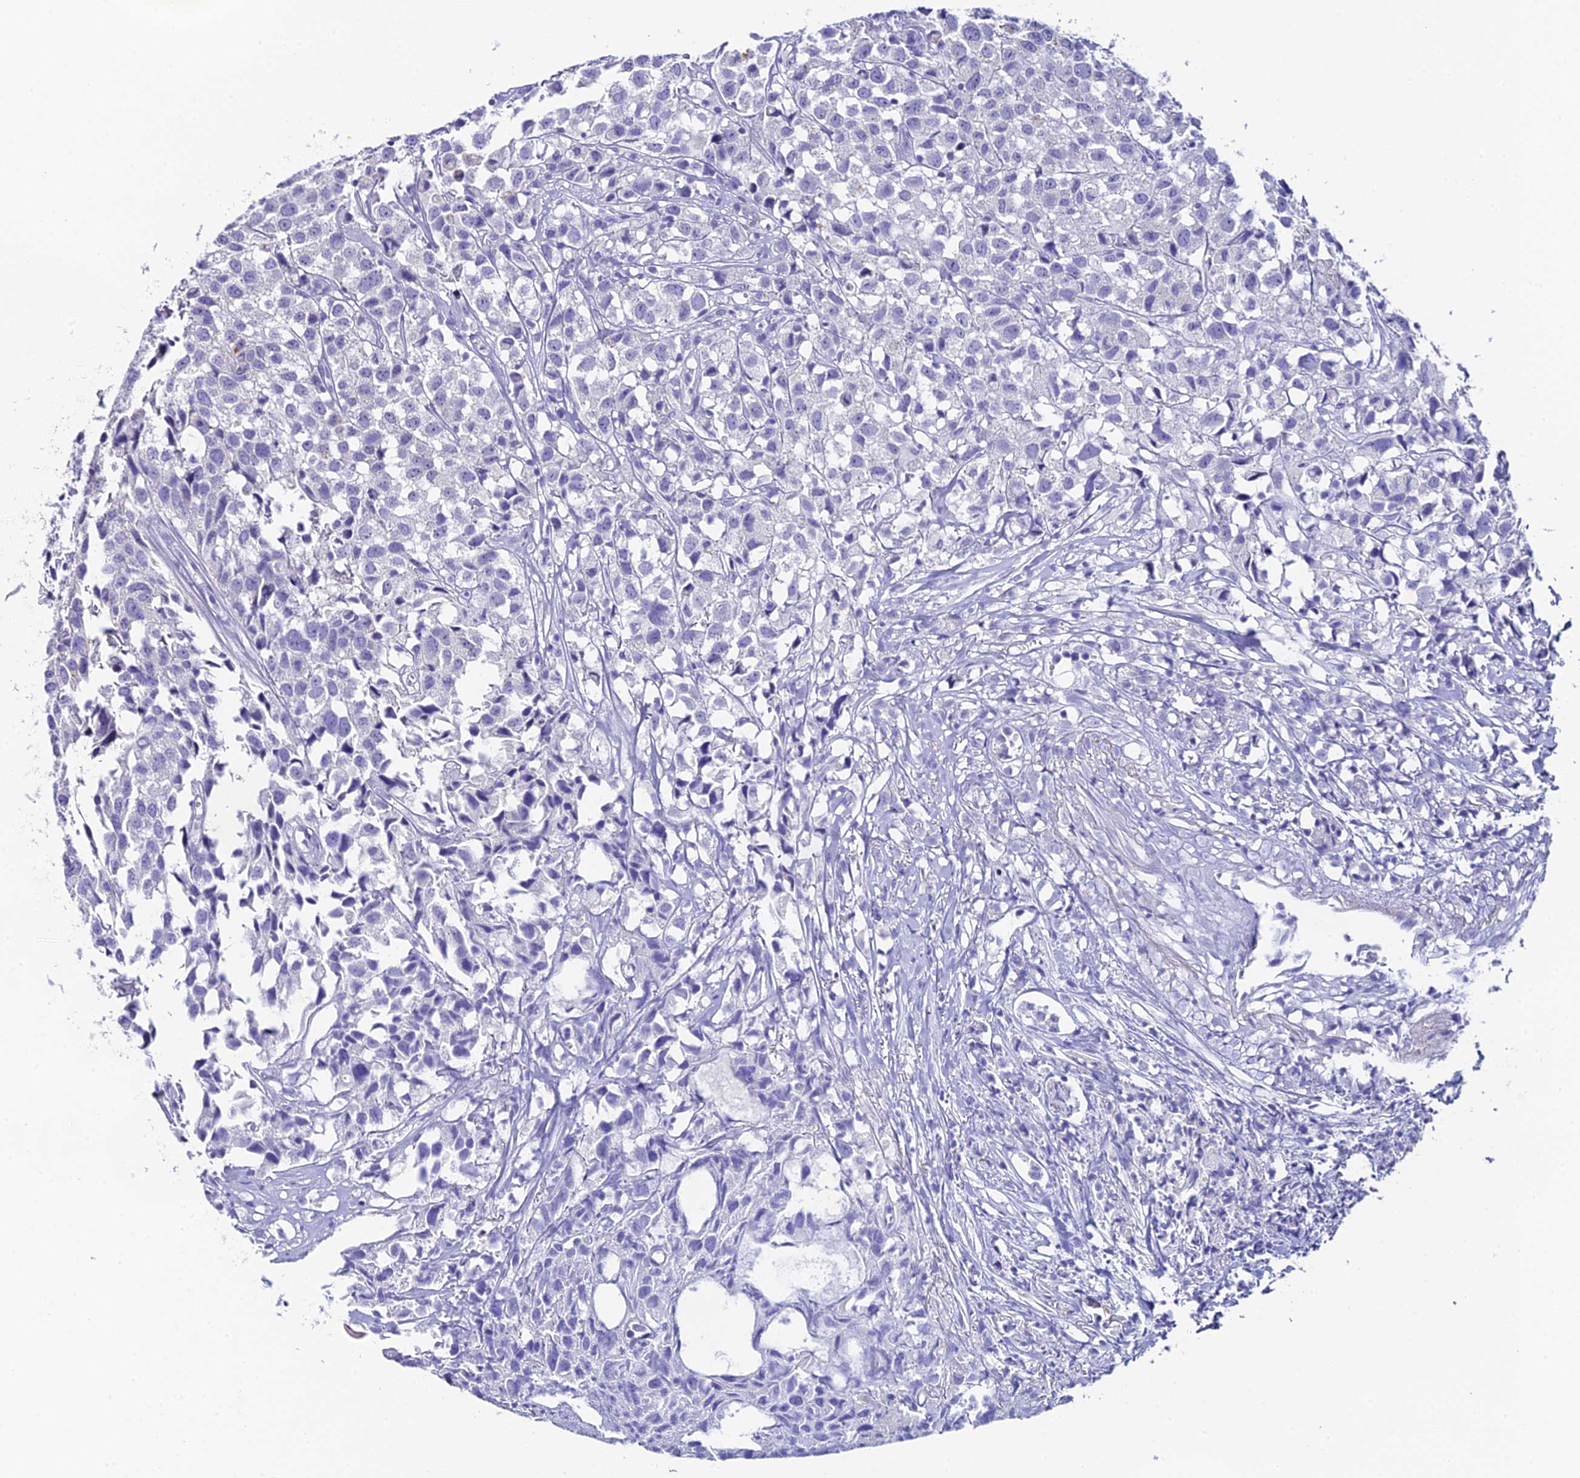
{"staining": {"intensity": "negative", "quantity": "none", "location": "none"}, "tissue": "urothelial cancer", "cell_type": "Tumor cells", "image_type": "cancer", "snomed": [{"axis": "morphology", "description": "Urothelial carcinoma, High grade"}, {"axis": "topography", "description": "Urinary bladder"}], "caption": "An IHC histopathology image of urothelial cancer is shown. There is no staining in tumor cells of urothelial cancer.", "gene": "C12orf29", "patient": {"sex": "female", "age": 75}}